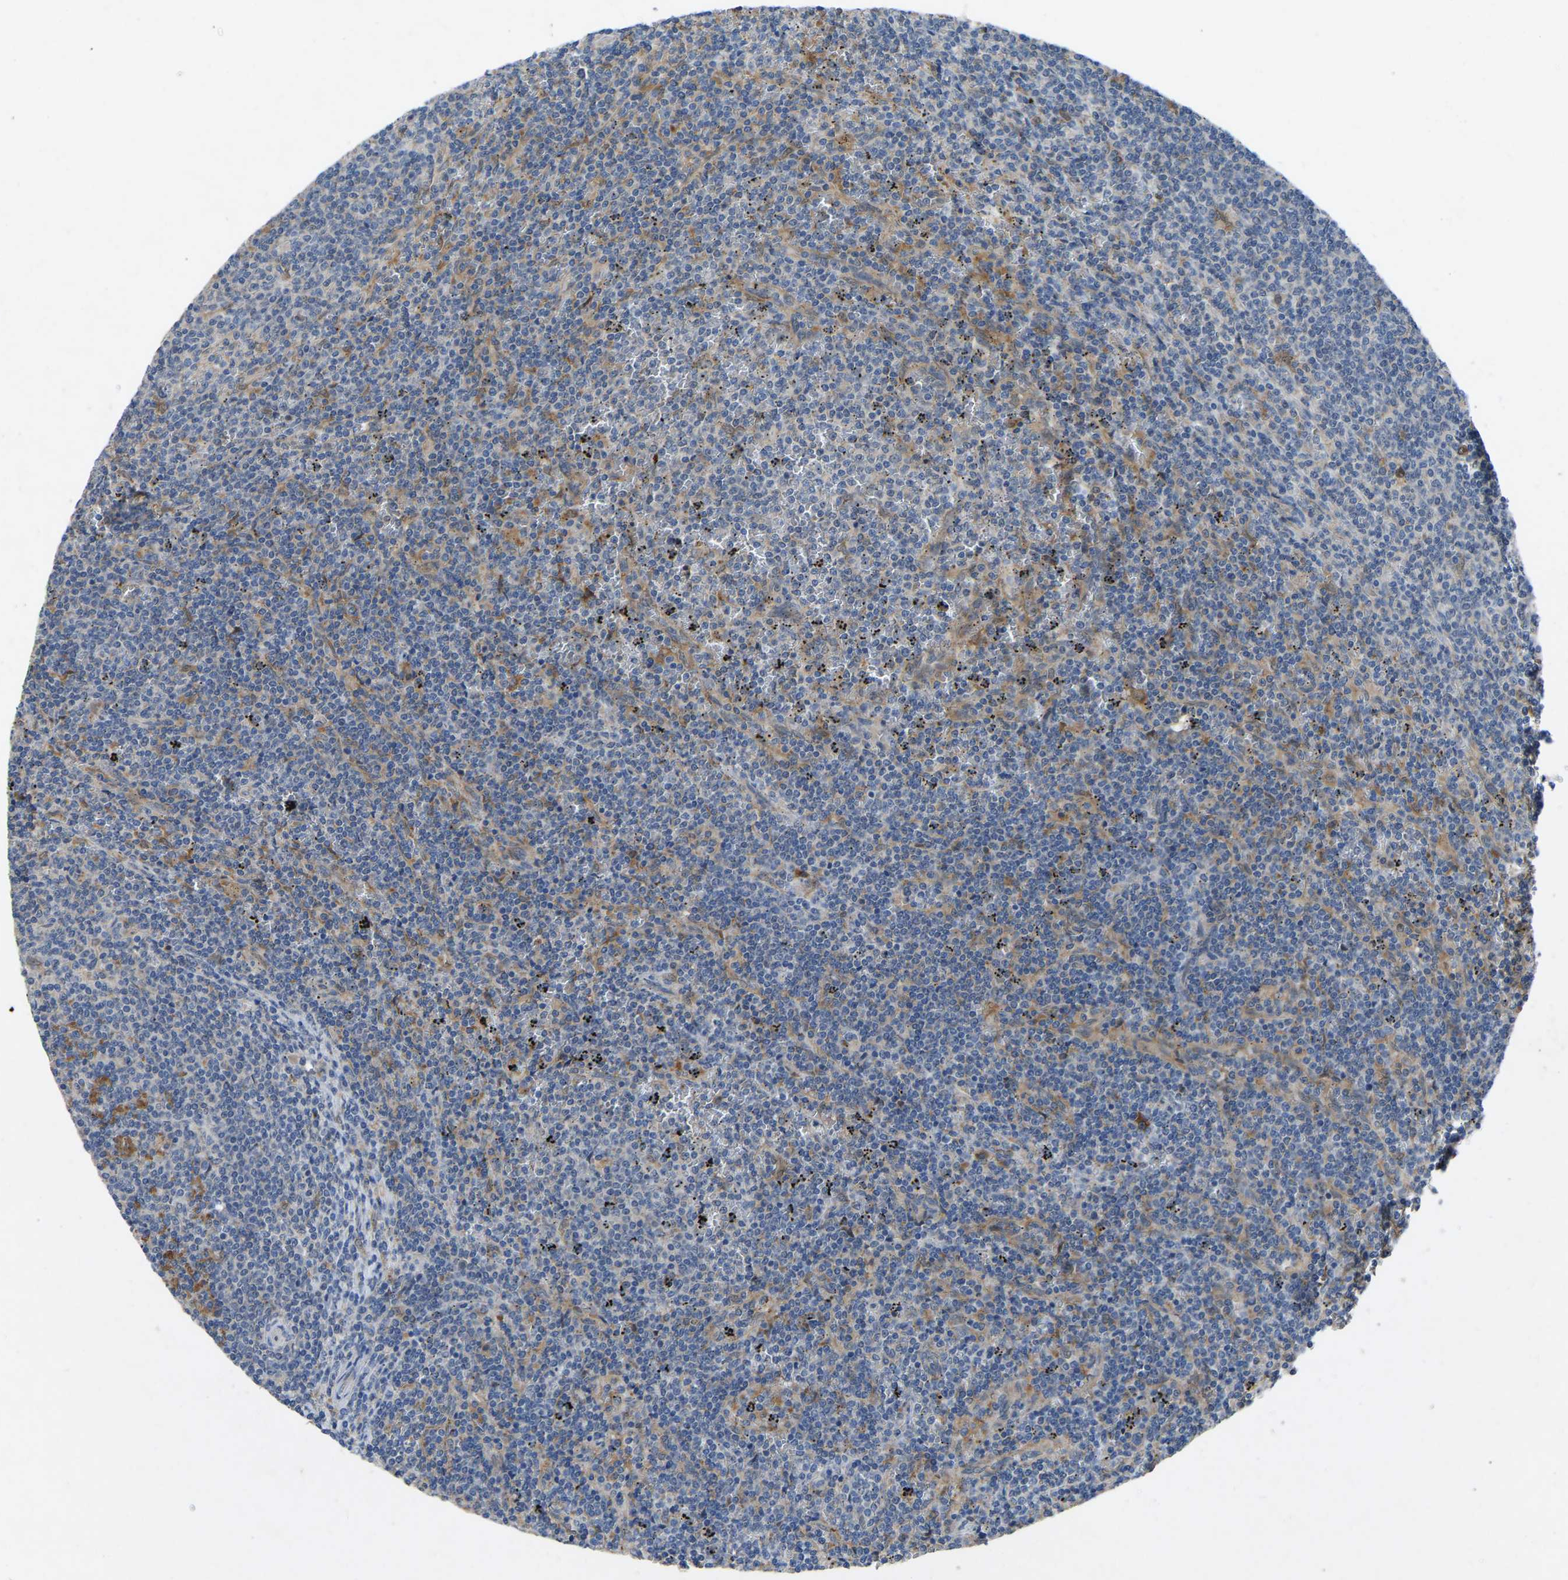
{"staining": {"intensity": "moderate", "quantity": "<25%", "location": "cytoplasmic/membranous"}, "tissue": "lymphoma", "cell_type": "Tumor cells", "image_type": "cancer", "snomed": [{"axis": "morphology", "description": "Malignant lymphoma, non-Hodgkin's type, Low grade"}, {"axis": "topography", "description": "Spleen"}], "caption": "Malignant lymphoma, non-Hodgkin's type (low-grade) stained with a protein marker reveals moderate staining in tumor cells.", "gene": "FHIT", "patient": {"sex": "female", "age": 50}}